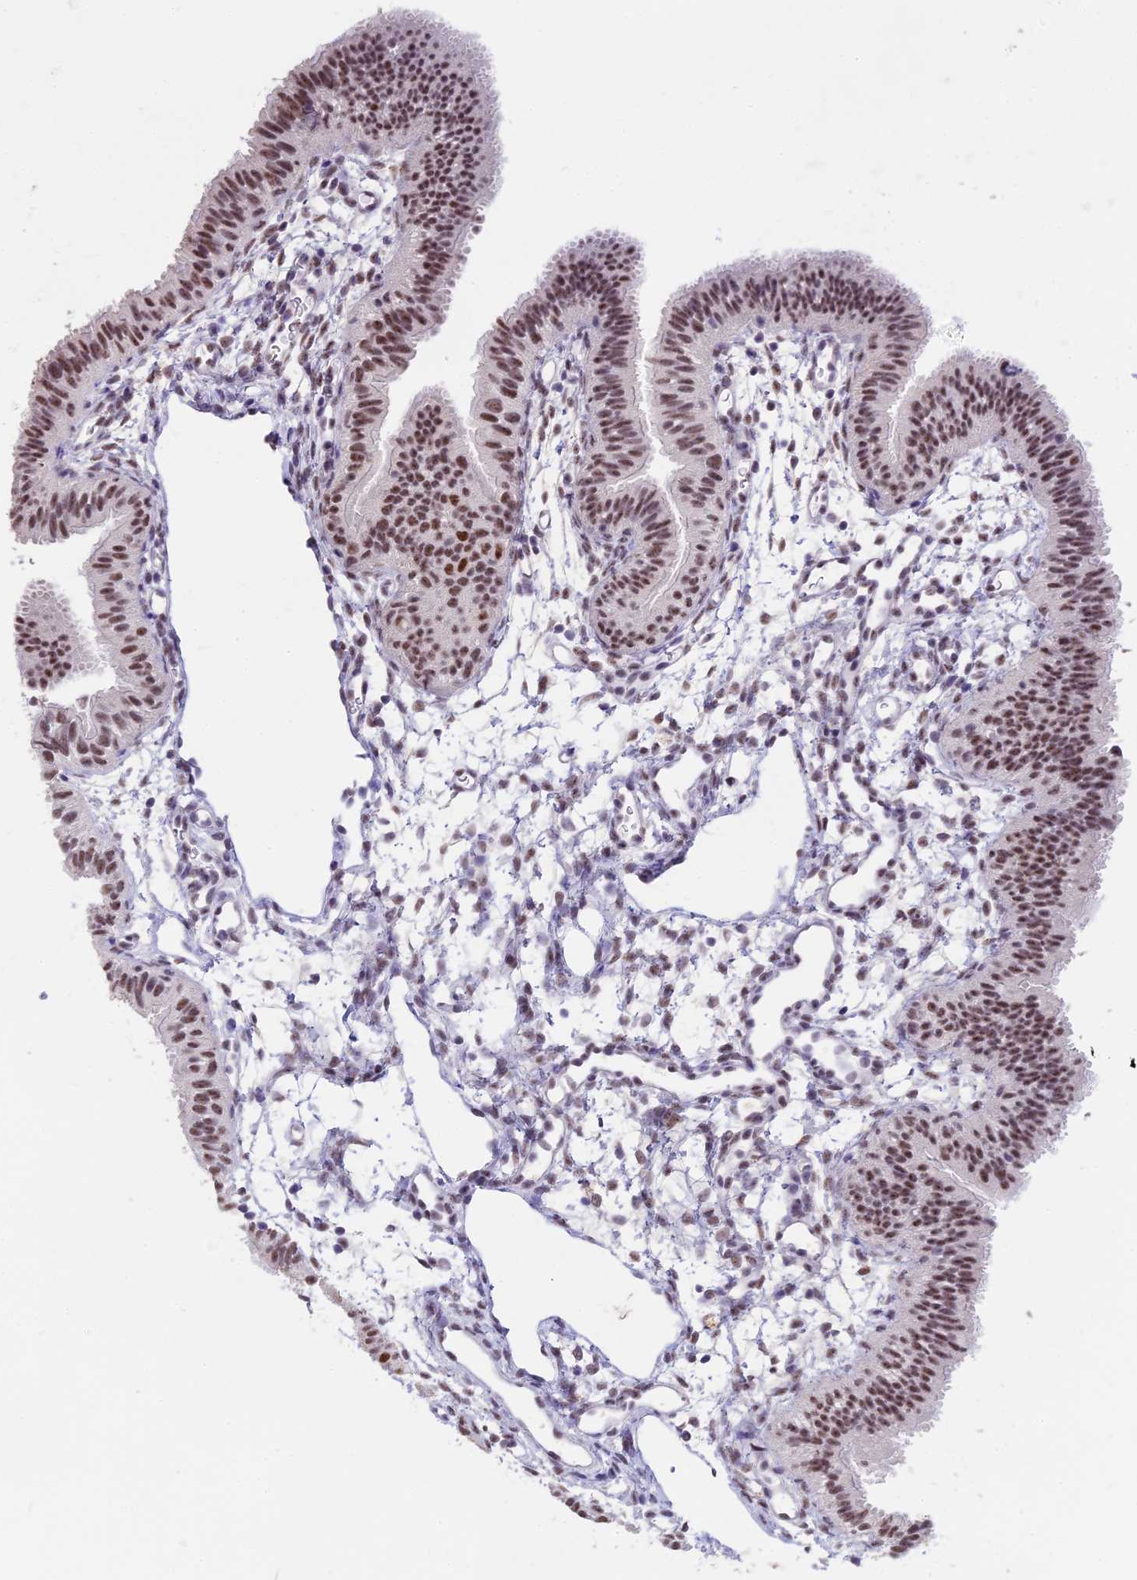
{"staining": {"intensity": "moderate", "quantity": ">75%", "location": "nuclear"}, "tissue": "fallopian tube", "cell_type": "Glandular cells", "image_type": "normal", "snomed": [{"axis": "morphology", "description": "Normal tissue, NOS"}, {"axis": "topography", "description": "Fallopian tube"}], "caption": "A photomicrograph of fallopian tube stained for a protein shows moderate nuclear brown staining in glandular cells.", "gene": "SETD2", "patient": {"sex": "female", "age": 35}}